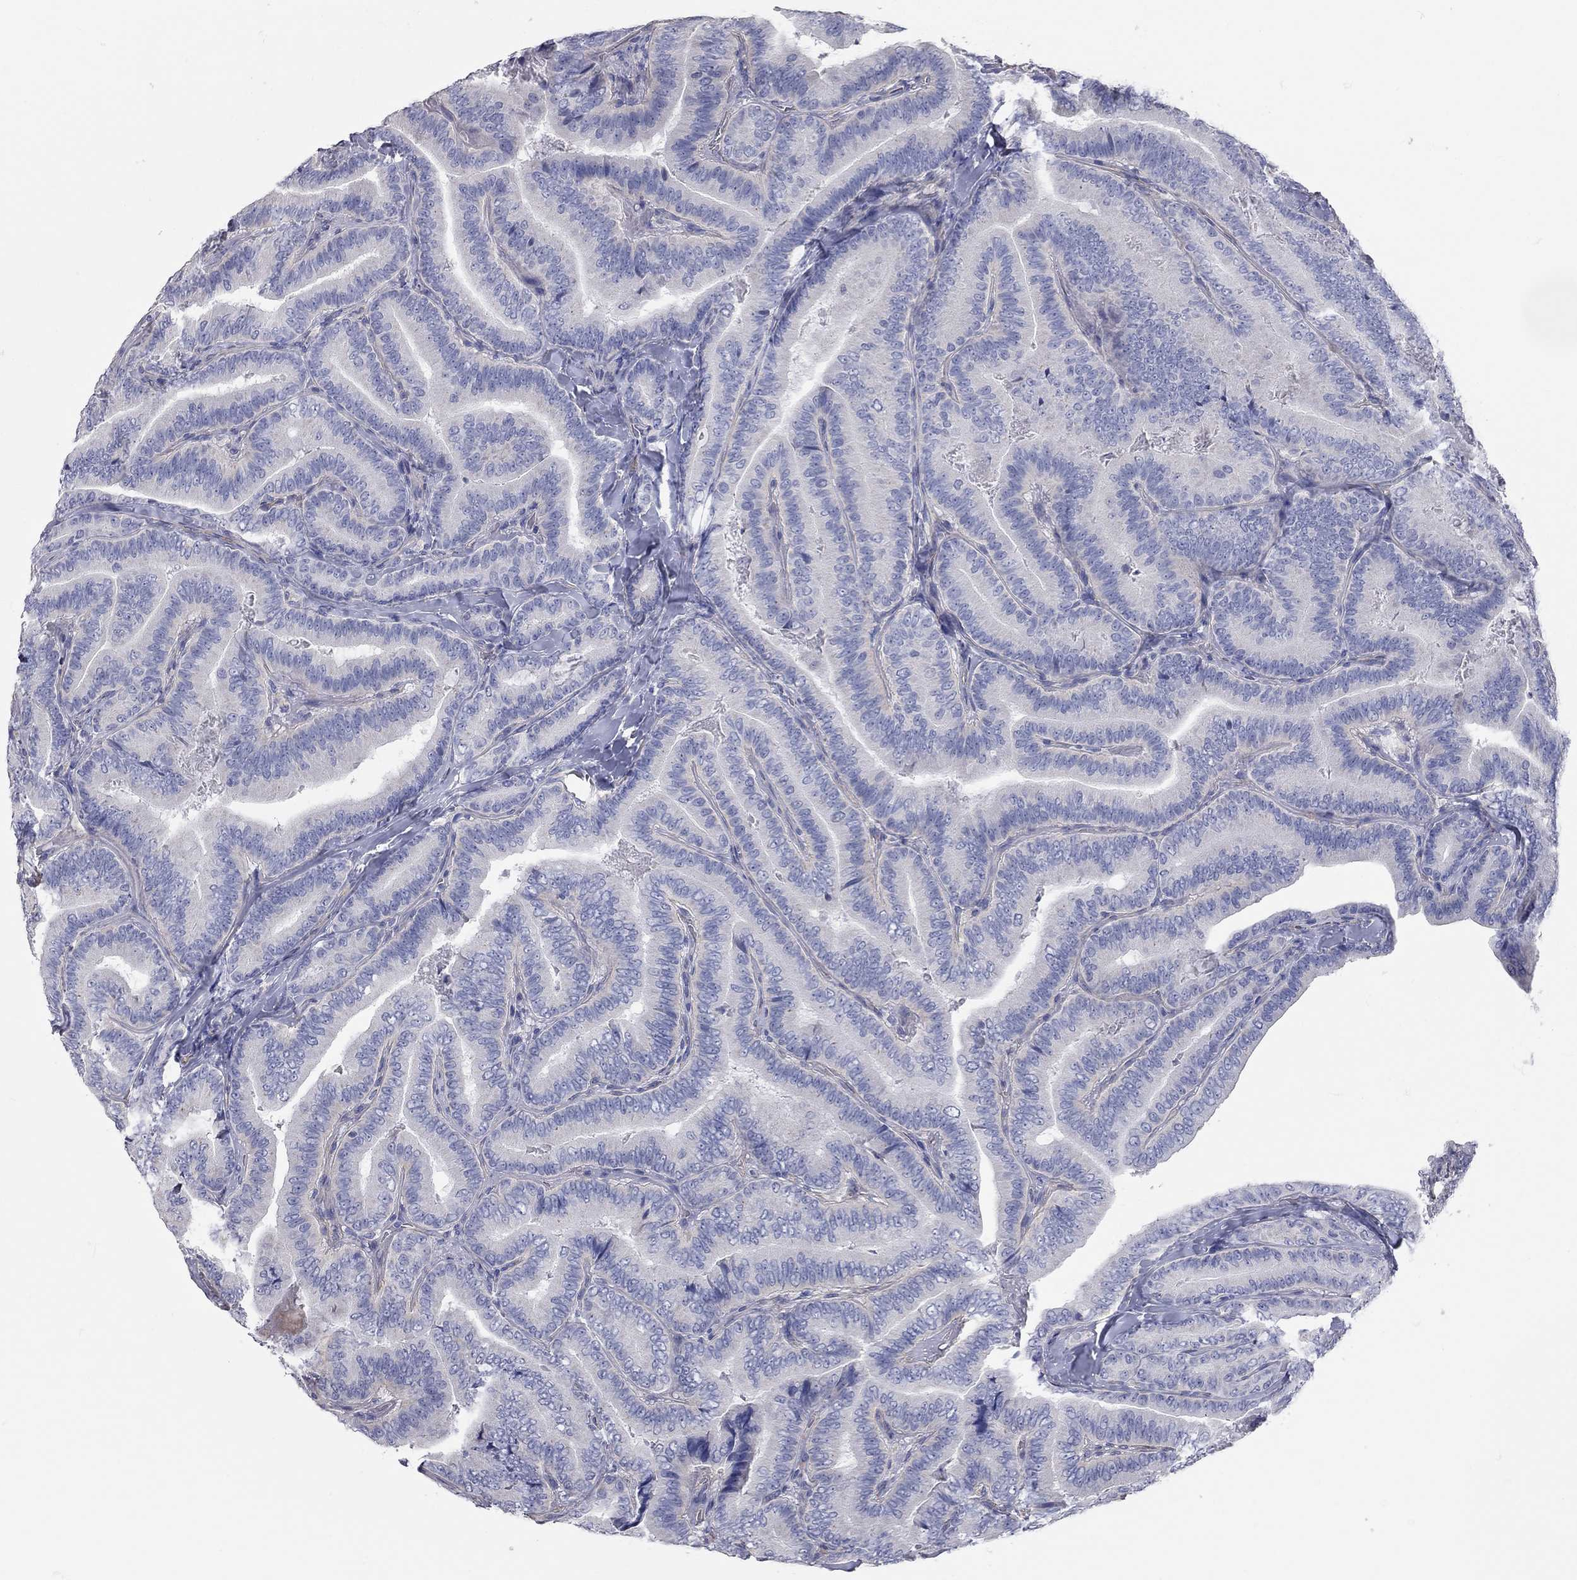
{"staining": {"intensity": "negative", "quantity": "none", "location": "none"}, "tissue": "thyroid cancer", "cell_type": "Tumor cells", "image_type": "cancer", "snomed": [{"axis": "morphology", "description": "Papillary adenocarcinoma, NOS"}, {"axis": "topography", "description": "Thyroid gland"}], "caption": "The immunohistochemistry micrograph has no significant expression in tumor cells of thyroid cancer tissue.", "gene": "C10orf90", "patient": {"sex": "male", "age": 61}}